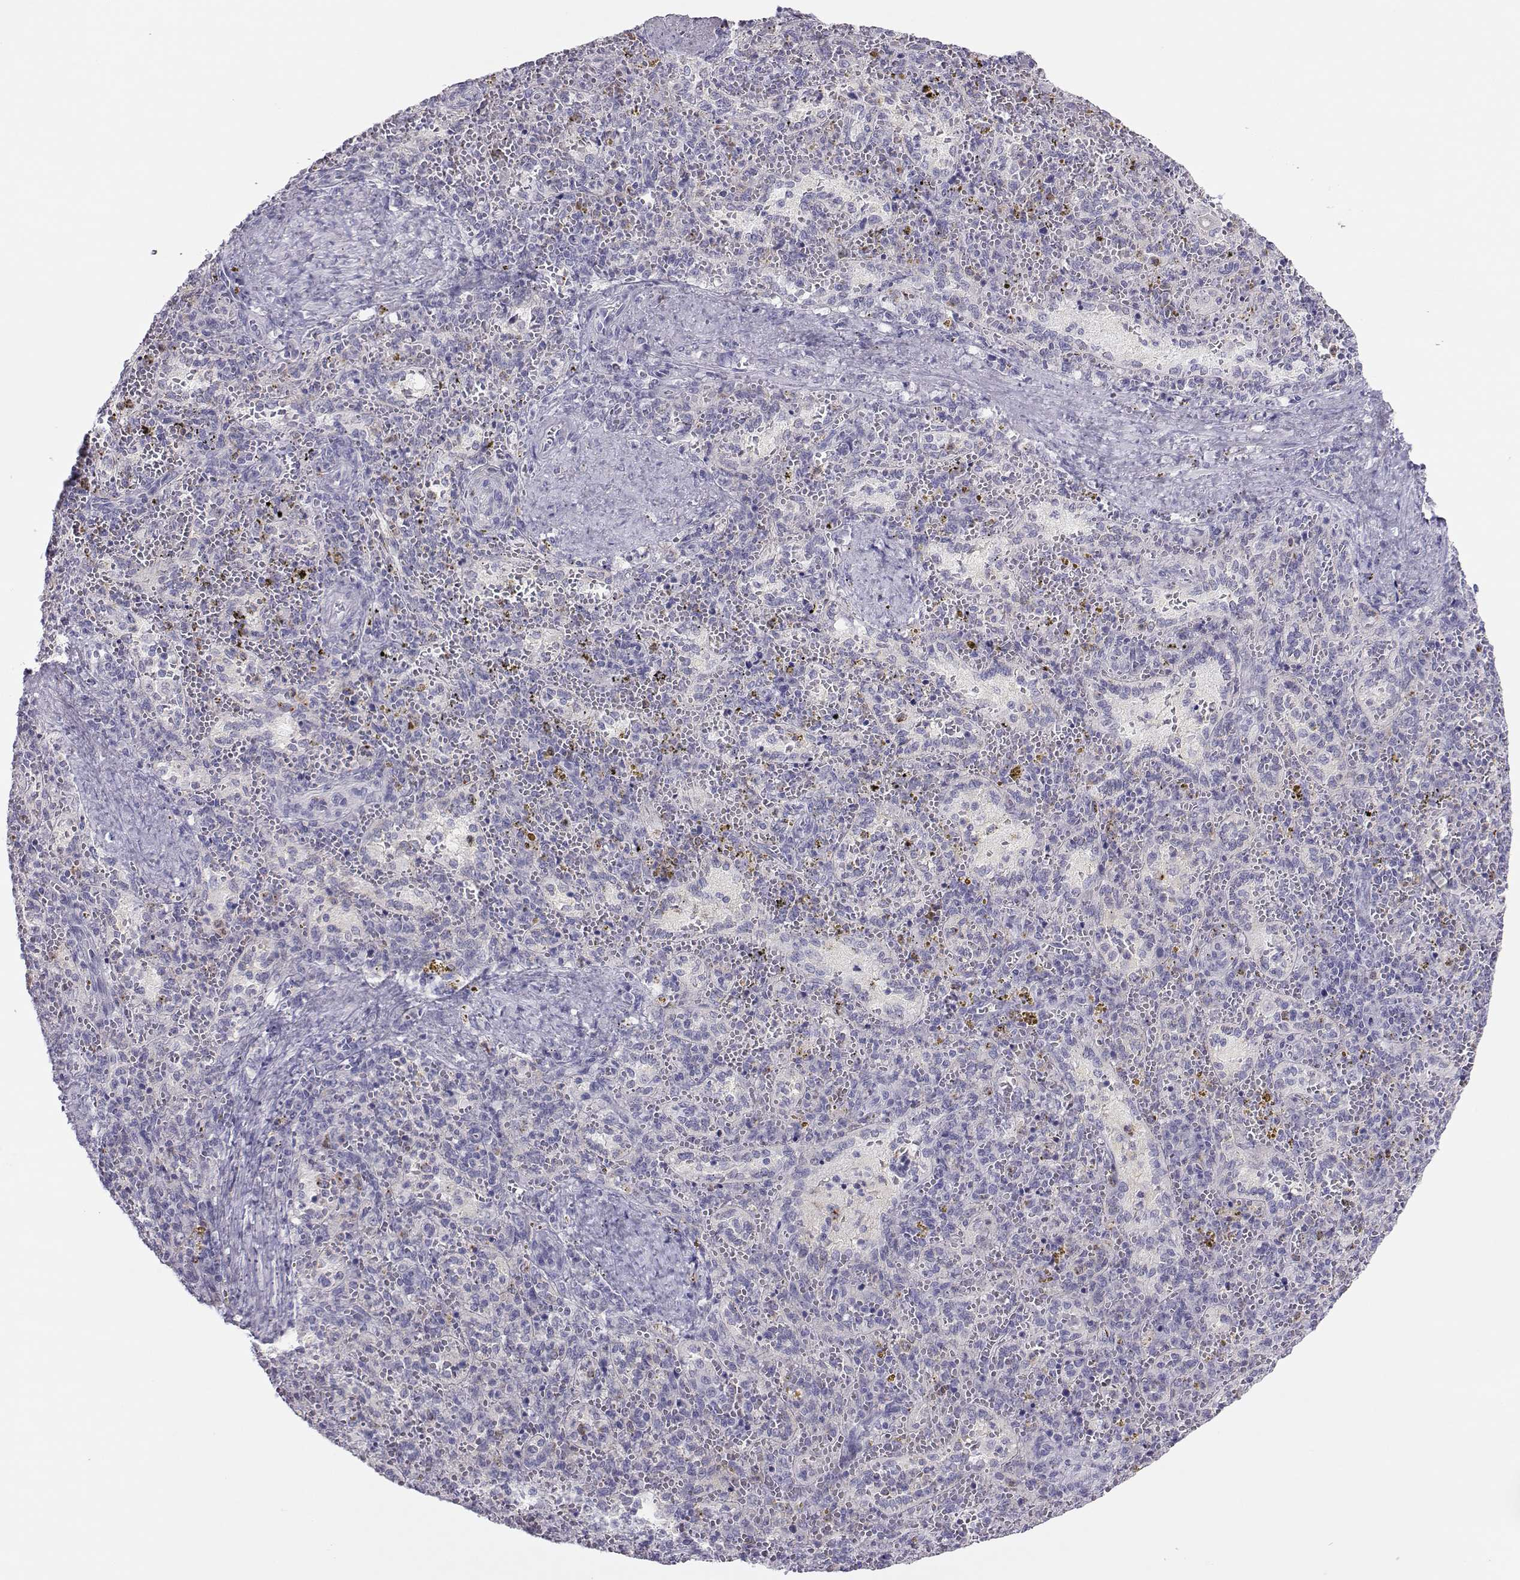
{"staining": {"intensity": "negative", "quantity": "none", "location": "none"}, "tissue": "spleen", "cell_type": "Cells in red pulp", "image_type": "normal", "snomed": [{"axis": "morphology", "description": "Normal tissue, NOS"}, {"axis": "topography", "description": "Spleen"}], "caption": "High magnification brightfield microscopy of normal spleen stained with DAB (brown) and counterstained with hematoxylin (blue): cells in red pulp show no significant positivity. (IHC, brightfield microscopy, high magnification).", "gene": "TRPM7", "patient": {"sex": "female", "age": 50}}